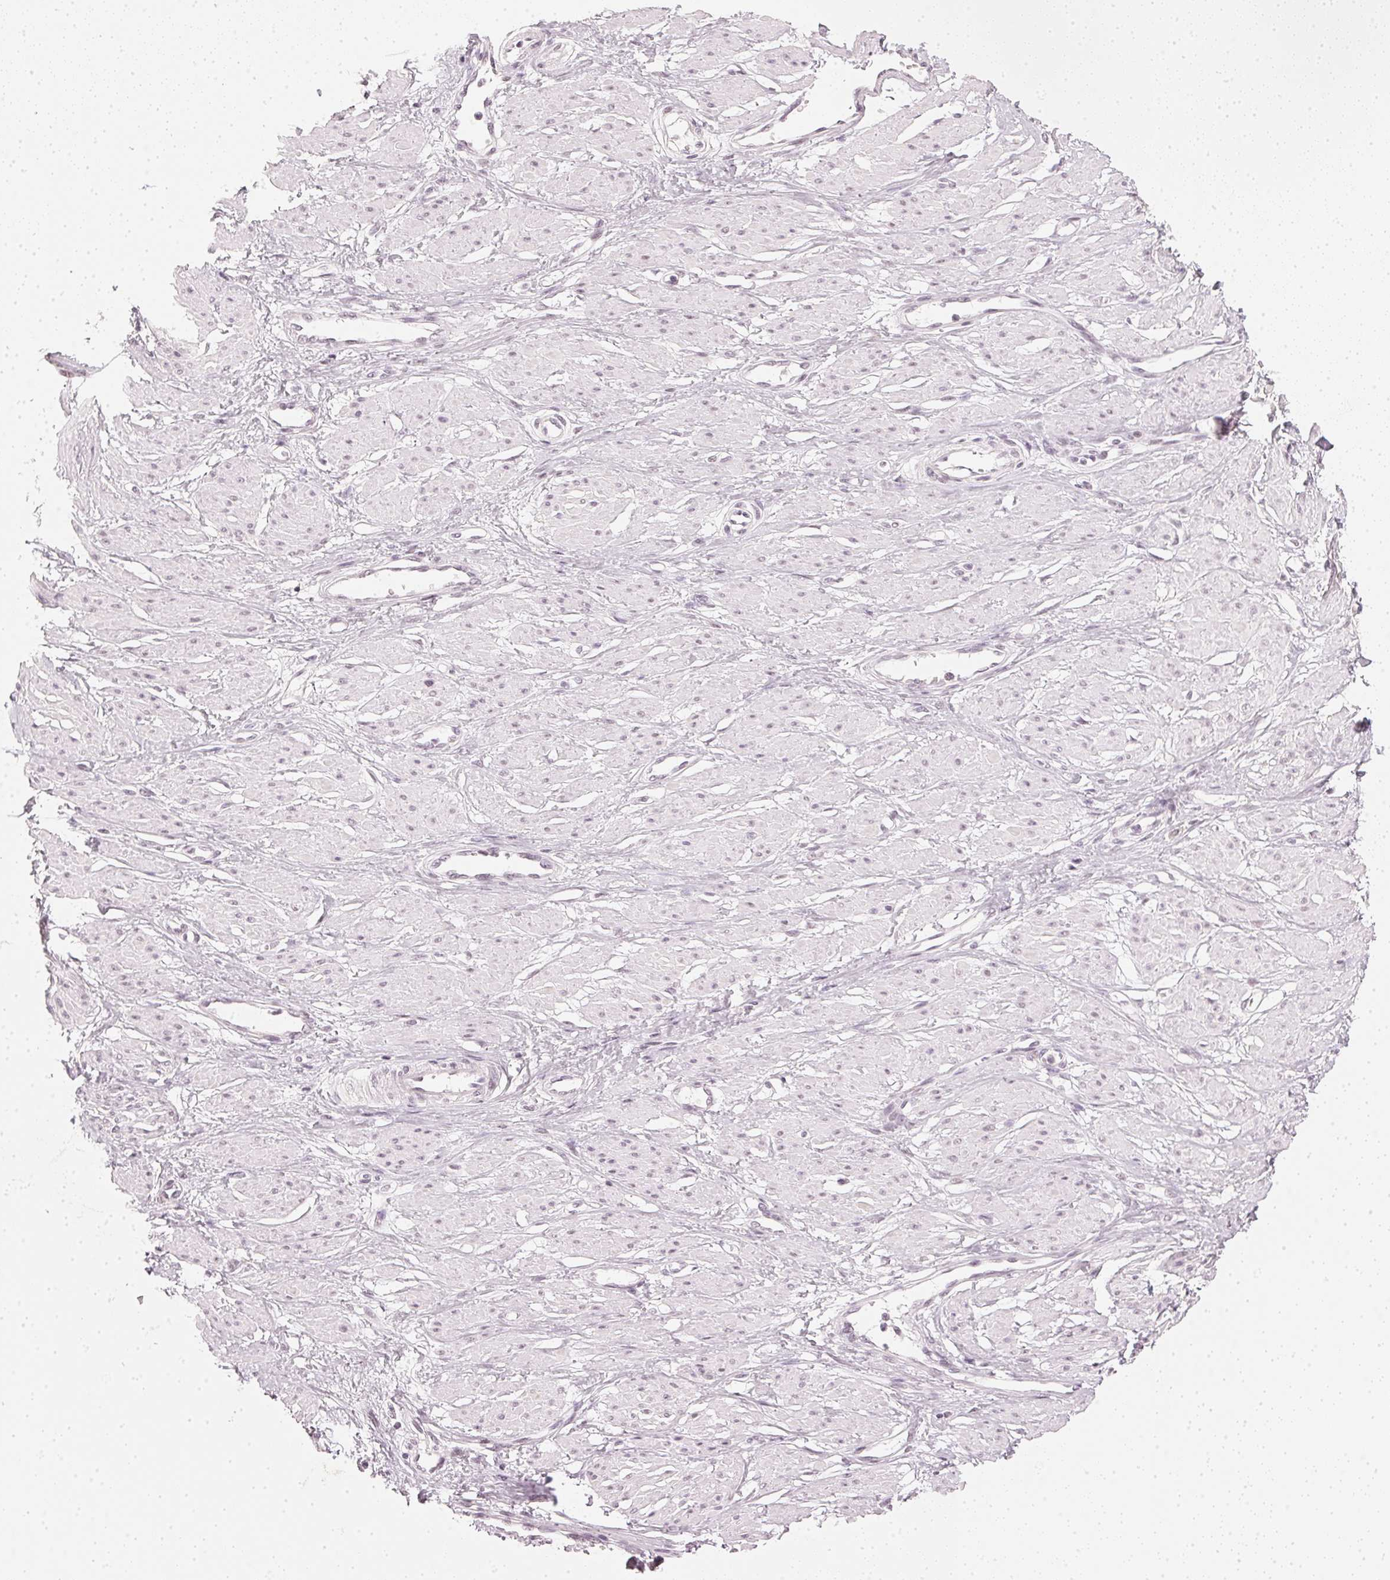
{"staining": {"intensity": "negative", "quantity": "none", "location": "none"}, "tissue": "smooth muscle", "cell_type": "Smooth muscle cells", "image_type": "normal", "snomed": [{"axis": "morphology", "description": "Normal tissue, NOS"}, {"axis": "topography", "description": "Smooth muscle"}, {"axis": "topography", "description": "Uterus"}], "caption": "The micrograph demonstrates no significant positivity in smooth muscle cells of smooth muscle.", "gene": "DNAJC6", "patient": {"sex": "female", "age": 39}}